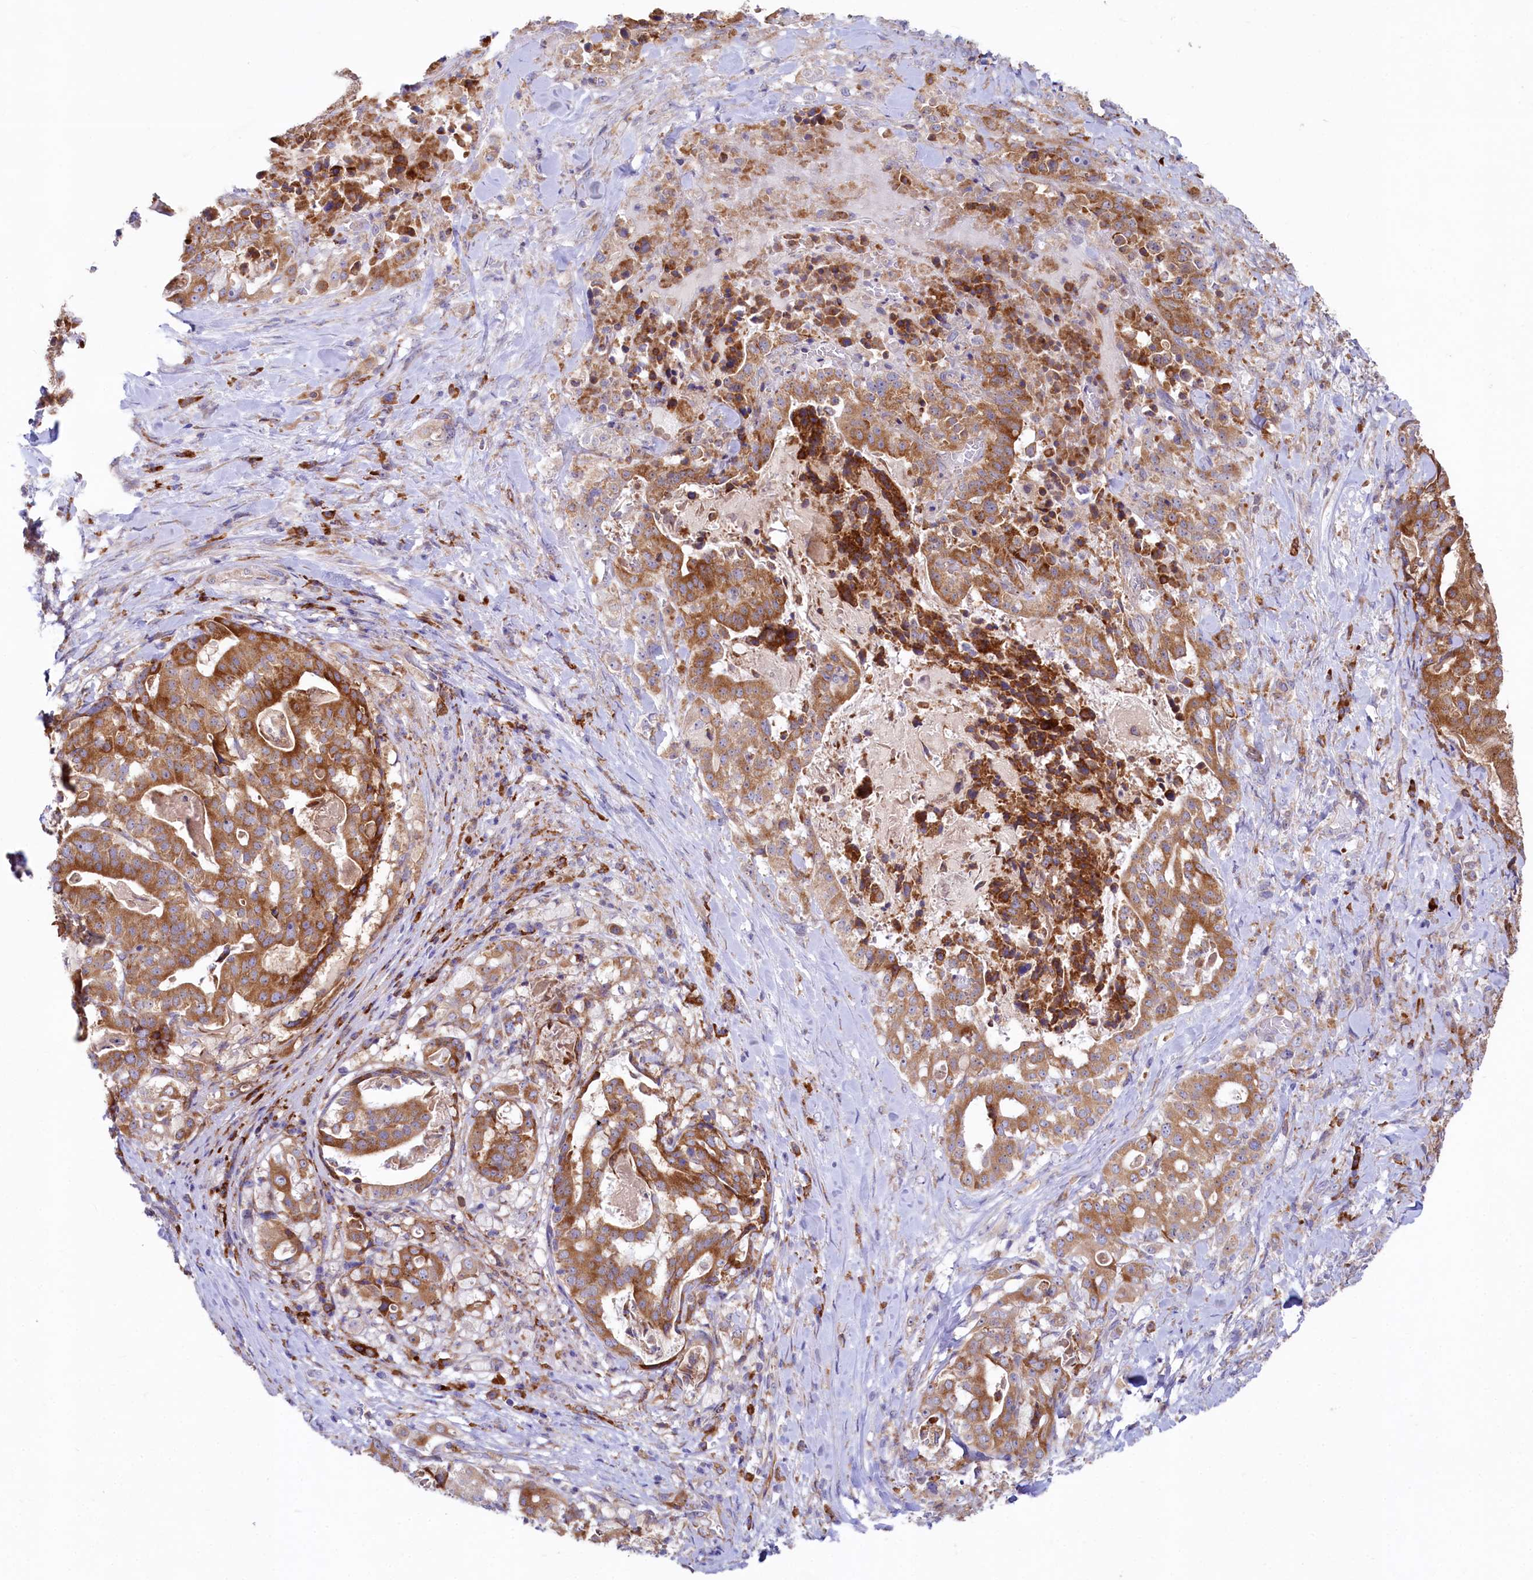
{"staining": {"intensity": "moderate", "quantity": ">75%", "location": "cytoplasmic/membranous"}, "tissue": "stomach cancer", "cell_type": "Tumor cells", "image_type": "cancer", "snomed": [{"axis": "morphology", "description": "Adenocarcinoma, NOS"}, {"axis": "topography", "description": "Stomach"}], "caption": "A brown stain shows moderate cytoplasmic/membranous expression of a protein in human stomach cancer (adenocarcinoma) tumor cells. Nuclei are stained in blue.", "gene": "CHID1", "patient": {"sex": "male", "age": 48}}